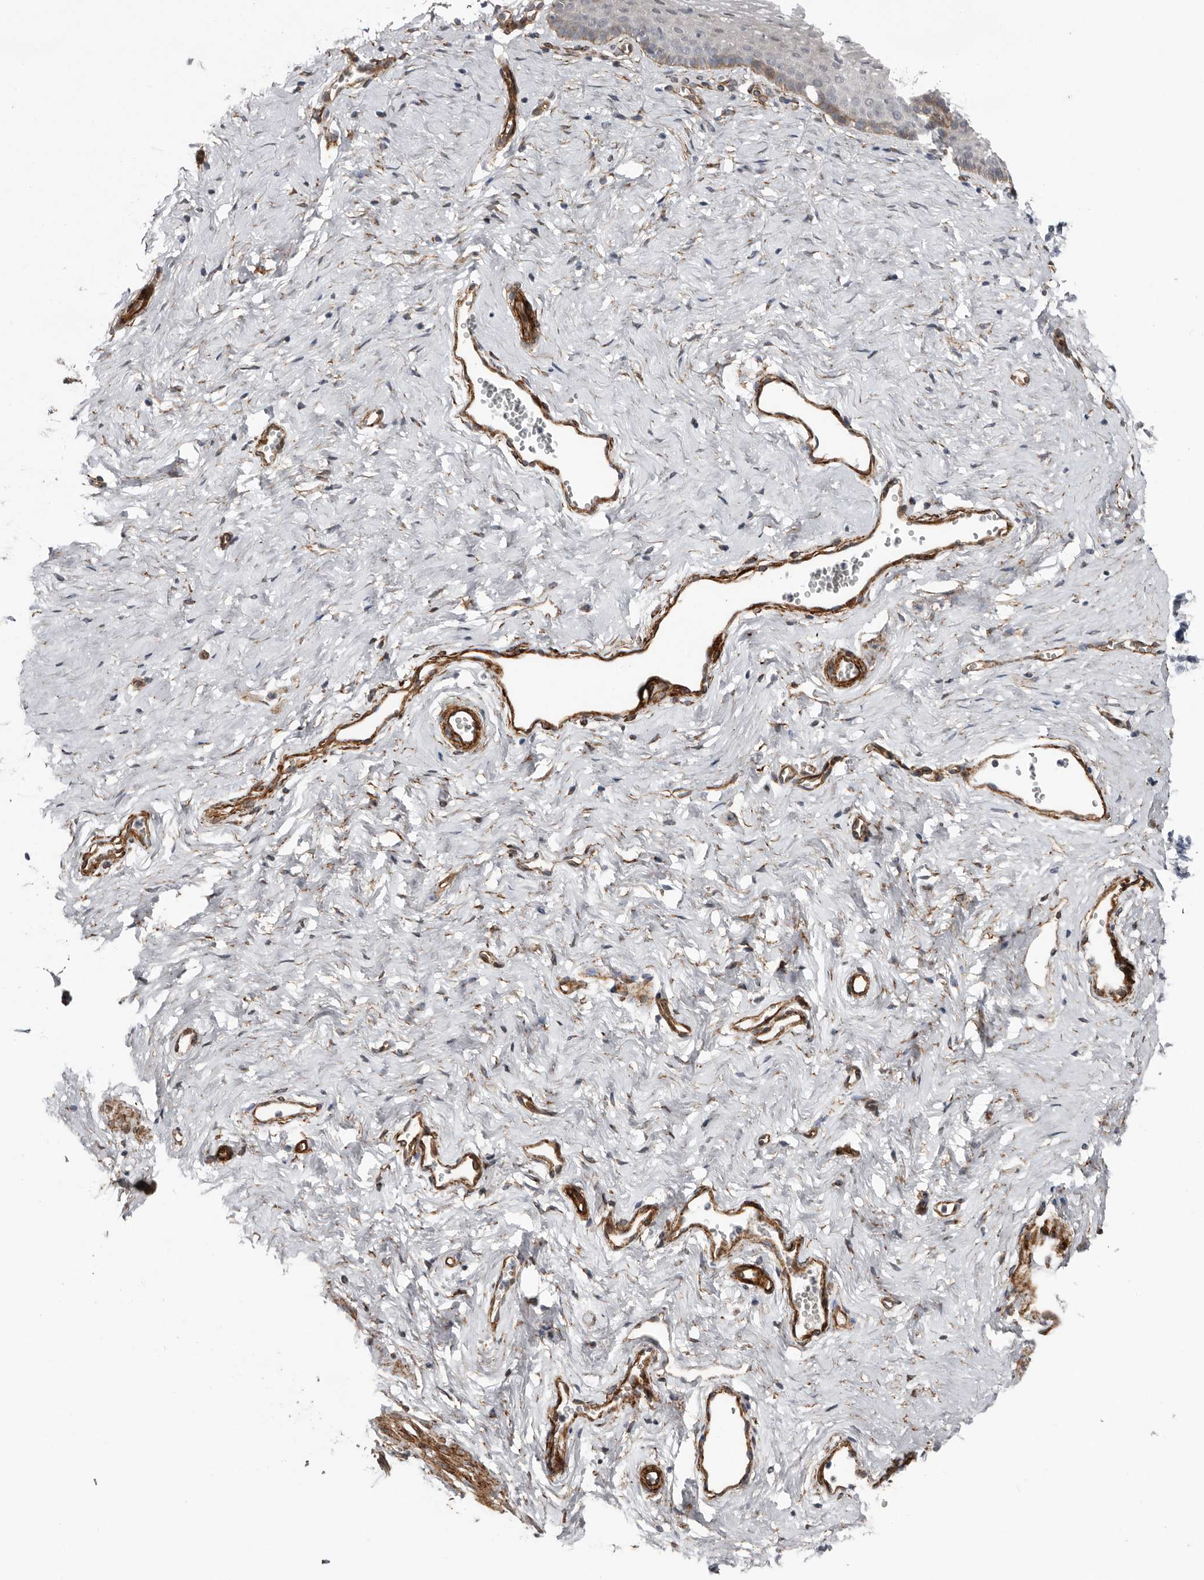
{"staining": {"intensity": "moderate", "quantity": "<25%", "location": "cytoplasmic/membranous"}, "tissue": "vagina", "cell_type": "Squamous epithelial cells", "image_type": "normal", "snomed": [{"axis": "morphology", "description": "Normal tissue, NOS"}, {"axis": "topography", "description": "Vagina"}], "caption": "IHC photomicrograph of unremarkable human vagina stained for a protein (brown), which shows low levels of moderate cytoplasmic/membranous expression in about <25% of squamous epithelial cells.", "gene": "RANBP17", "patient": {"sex": "female", "age": 32}}